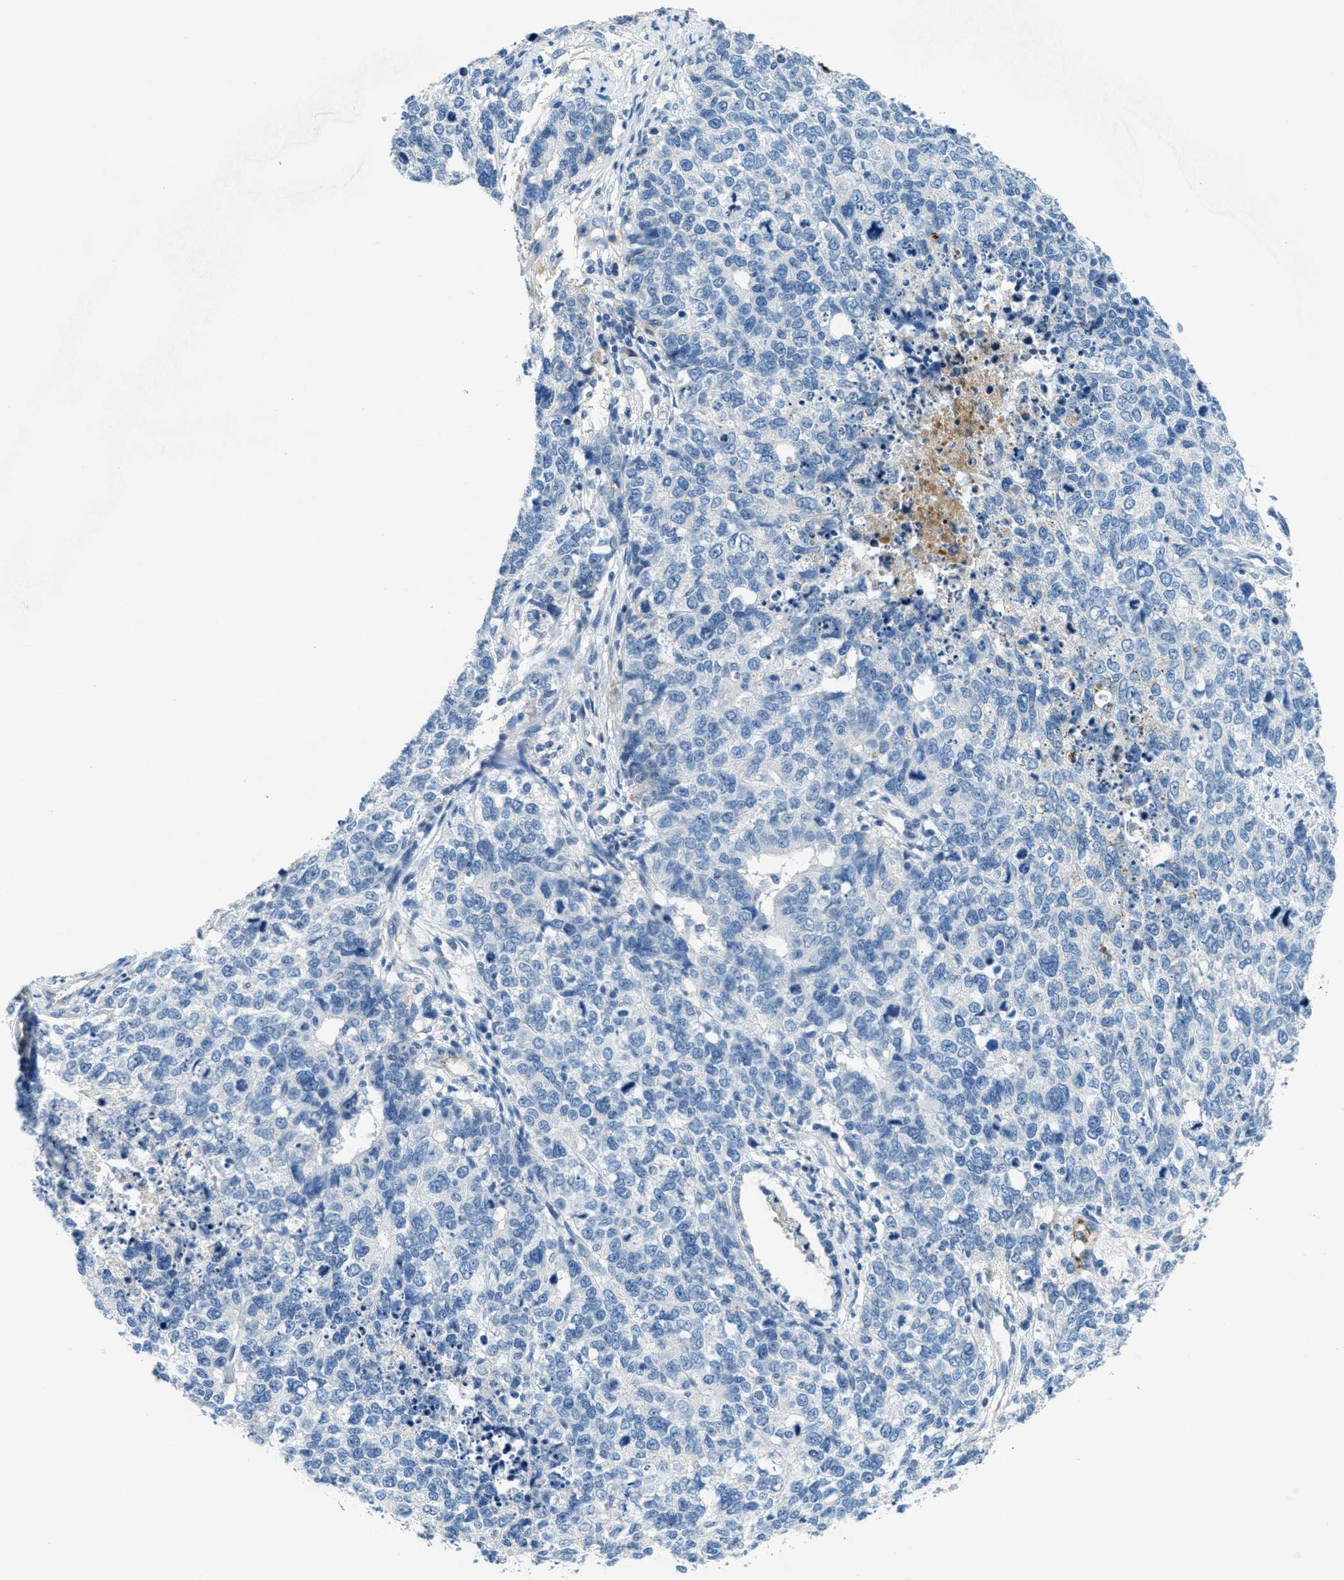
{"staining": {"intensity": "negative", "quantity": "none", "location": "none"}, "tissue": "cervical cancer", "cell_type": "Tumor cells", "image_type": "cancer", "snomed": [{"axis": "morphology", "description": "Squamous cell carcinoma, NOS"}, {"axis": "topography", "description": "Cervix"}], "caption": "Histopathology image shows no significant protein staining in tumor cells of squamous cell carcinoma (cervical).", "gene": "A2M", "patient": {"sex": "female", "age": 63}}